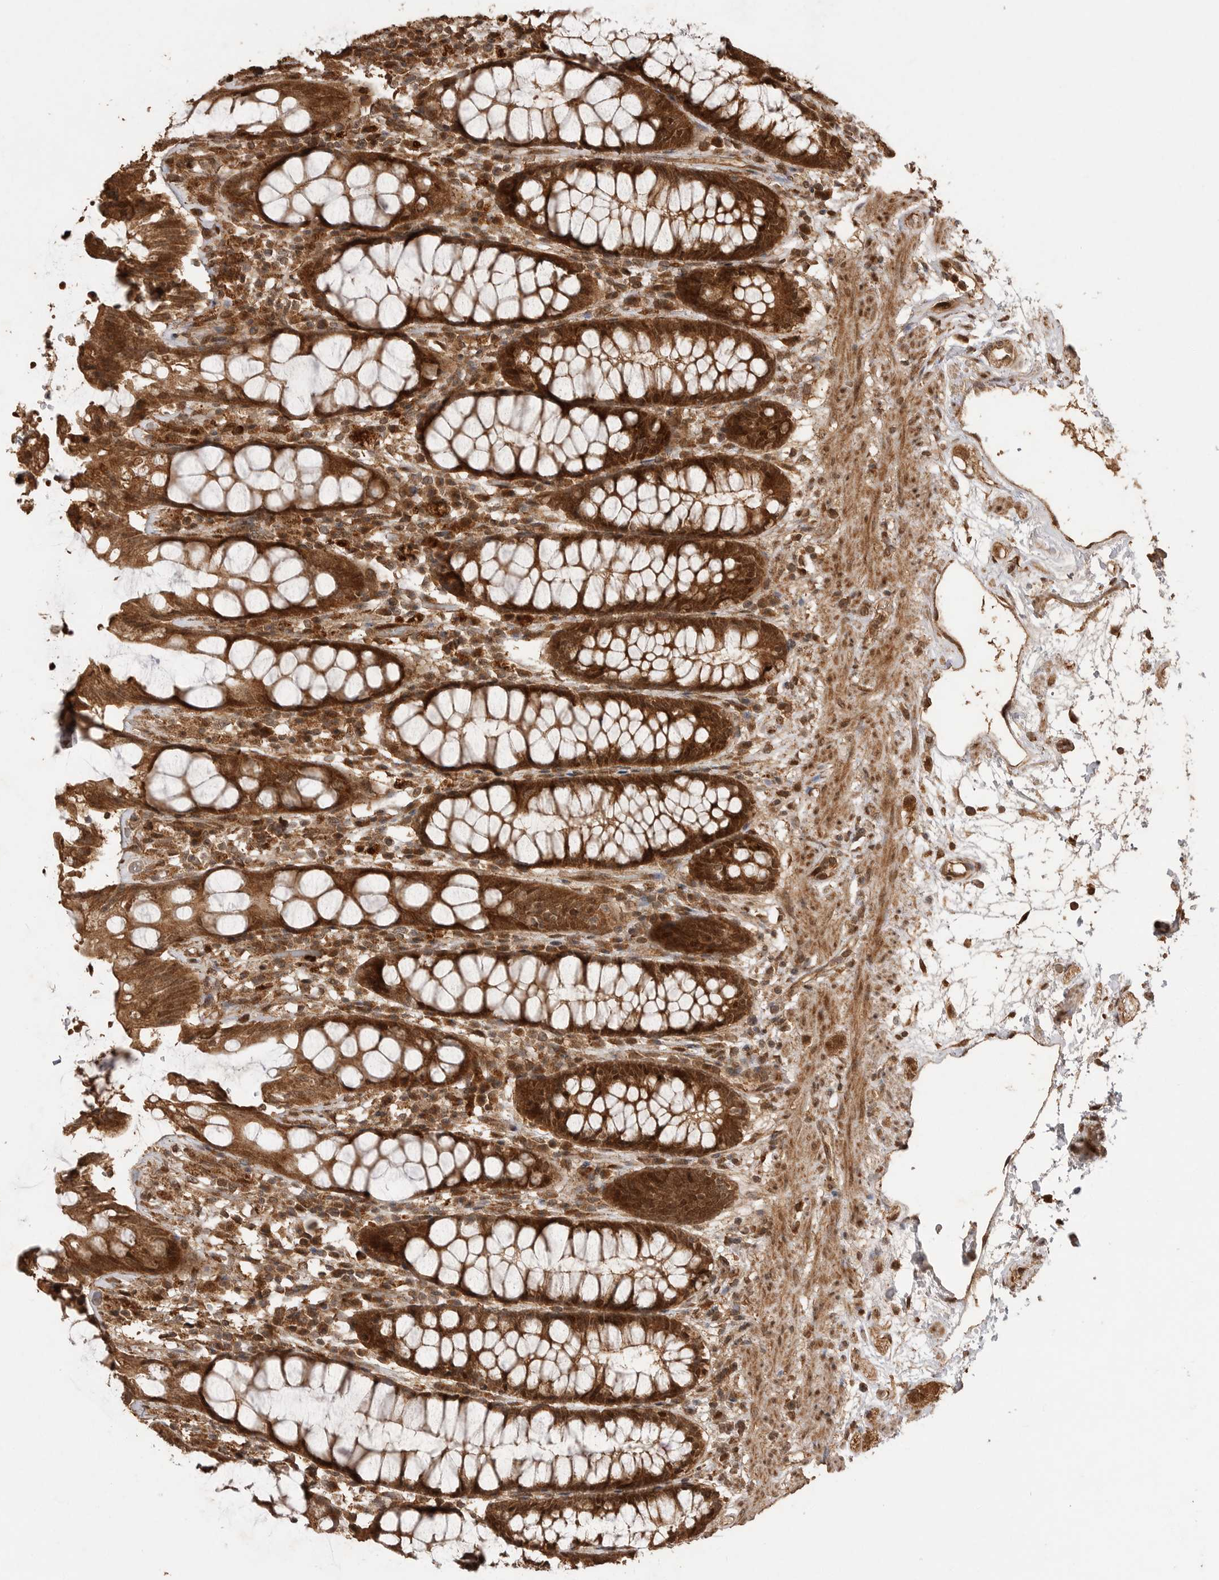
{"staining": {"intensity": "strong", "quantity": ">75%", "location": "cytoplasmic/membranous,nuclear"}, "tissue": "rectum", "cell_type": "Glandular cells", "image_type": "normal", "snomed": [{"axis": "morphology", "description": "Normal tissue, NOS"}, {"axis": "topography", "description": "Rectum"}], "caption": "DAB (3,3'-diaminobenzidine) immunohistochemical staining of benign rectum demonstrates strong cytoplasmic/membranous,nuclear protein positivity in about >75% of glandular cells. The protein of interest is stained brown, and the nuclei are stained in blue (DAB IHC with brightfield microscopy, high magnification).", "gene": "BOC", "patient": {"sex": "male", "age": 64}}